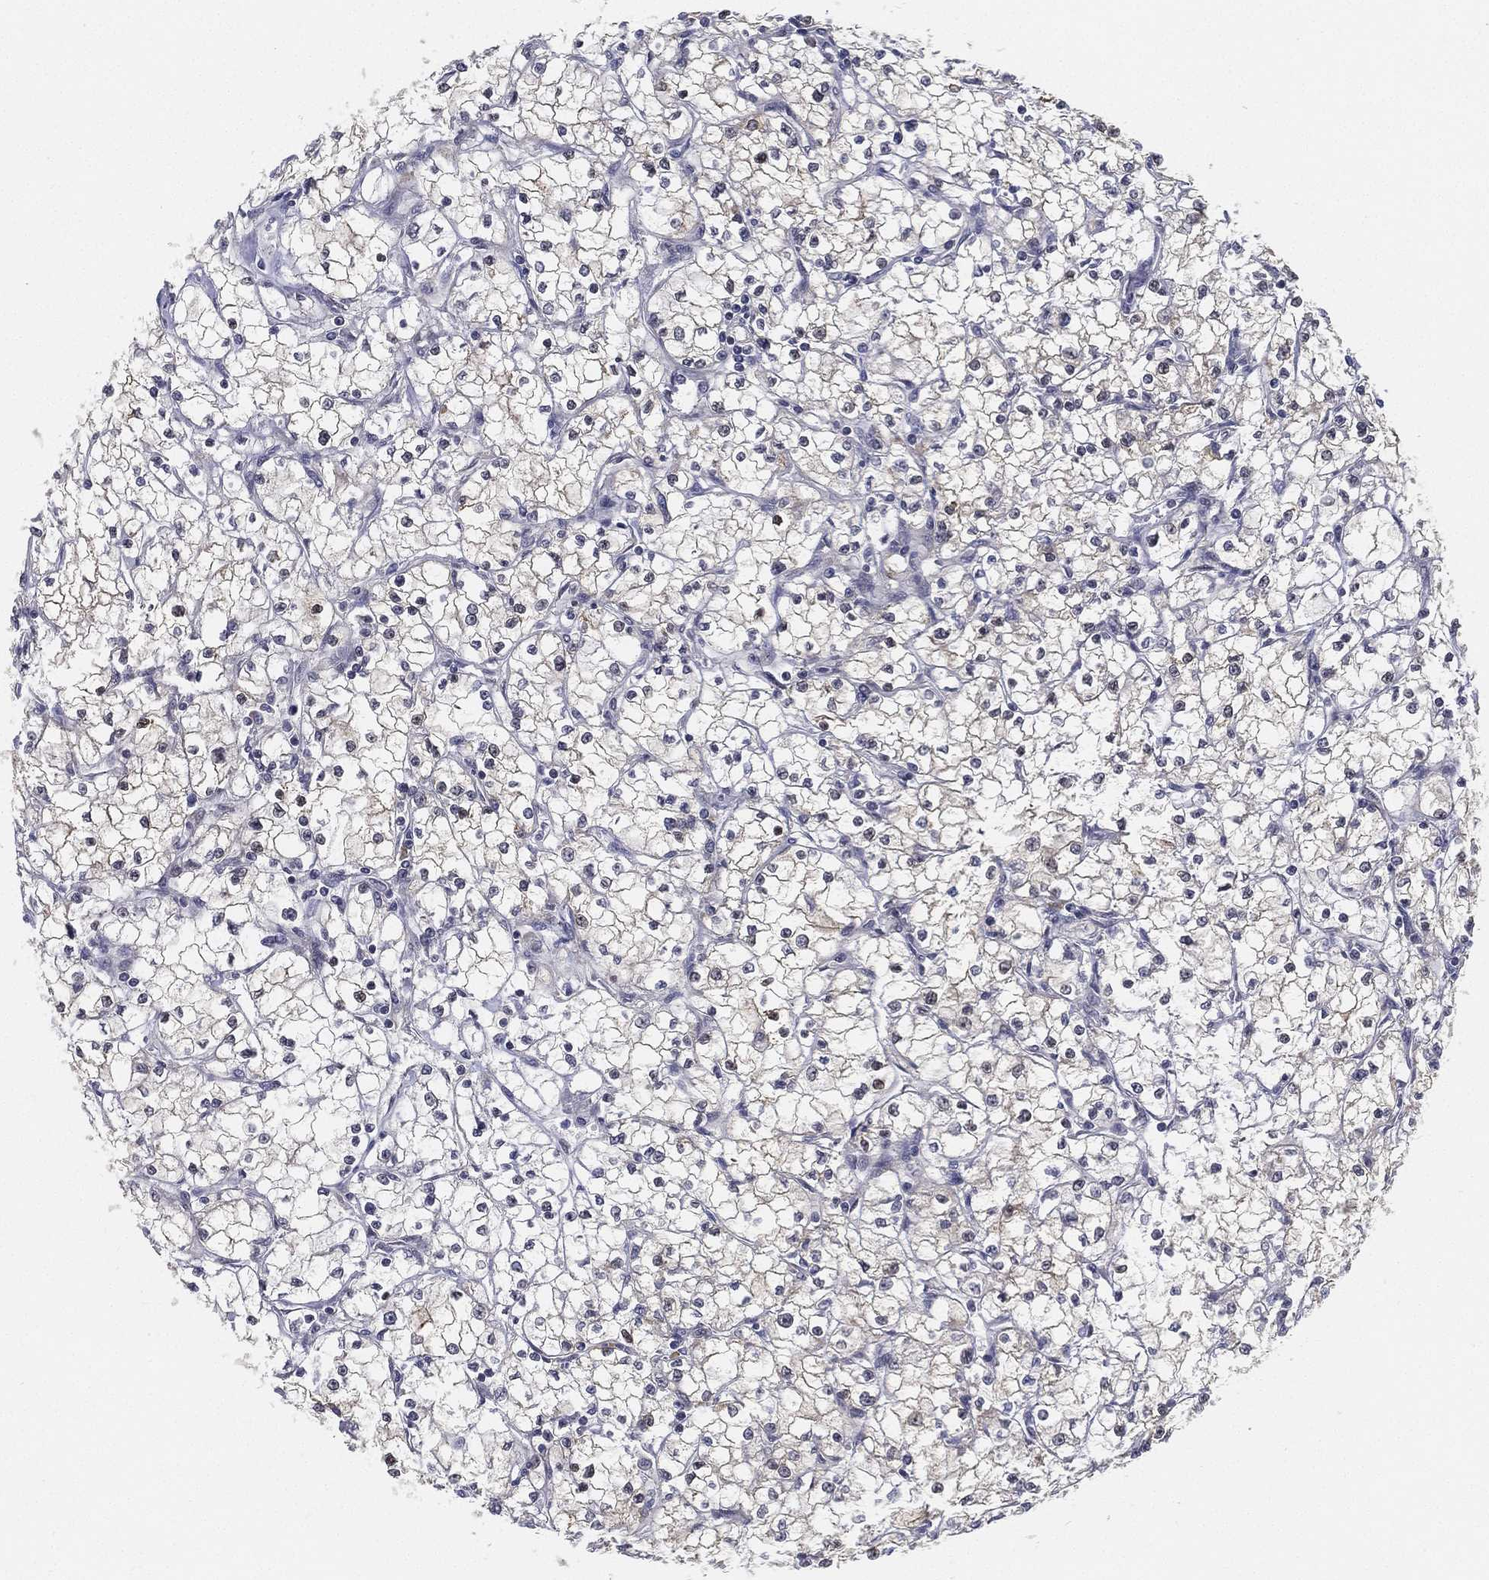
{"staining": {"intensity": "negative", "quantity": "none", "location": "none"}, "tissue": "renal cancer", "cell_type": "Tumor cells", "image_type": "cancer", "snomed": [{"axis": "morphology", "description": "Adenocarcinoma, NOS"}, {"axis": "topography", "description": "Kidney"}], "caption": "Tumor cells are negative for protein expression in human adenocarcinoma (renal).", "gene": "PPP1R16B", "patient": {"sex": "male", "age": 67}}